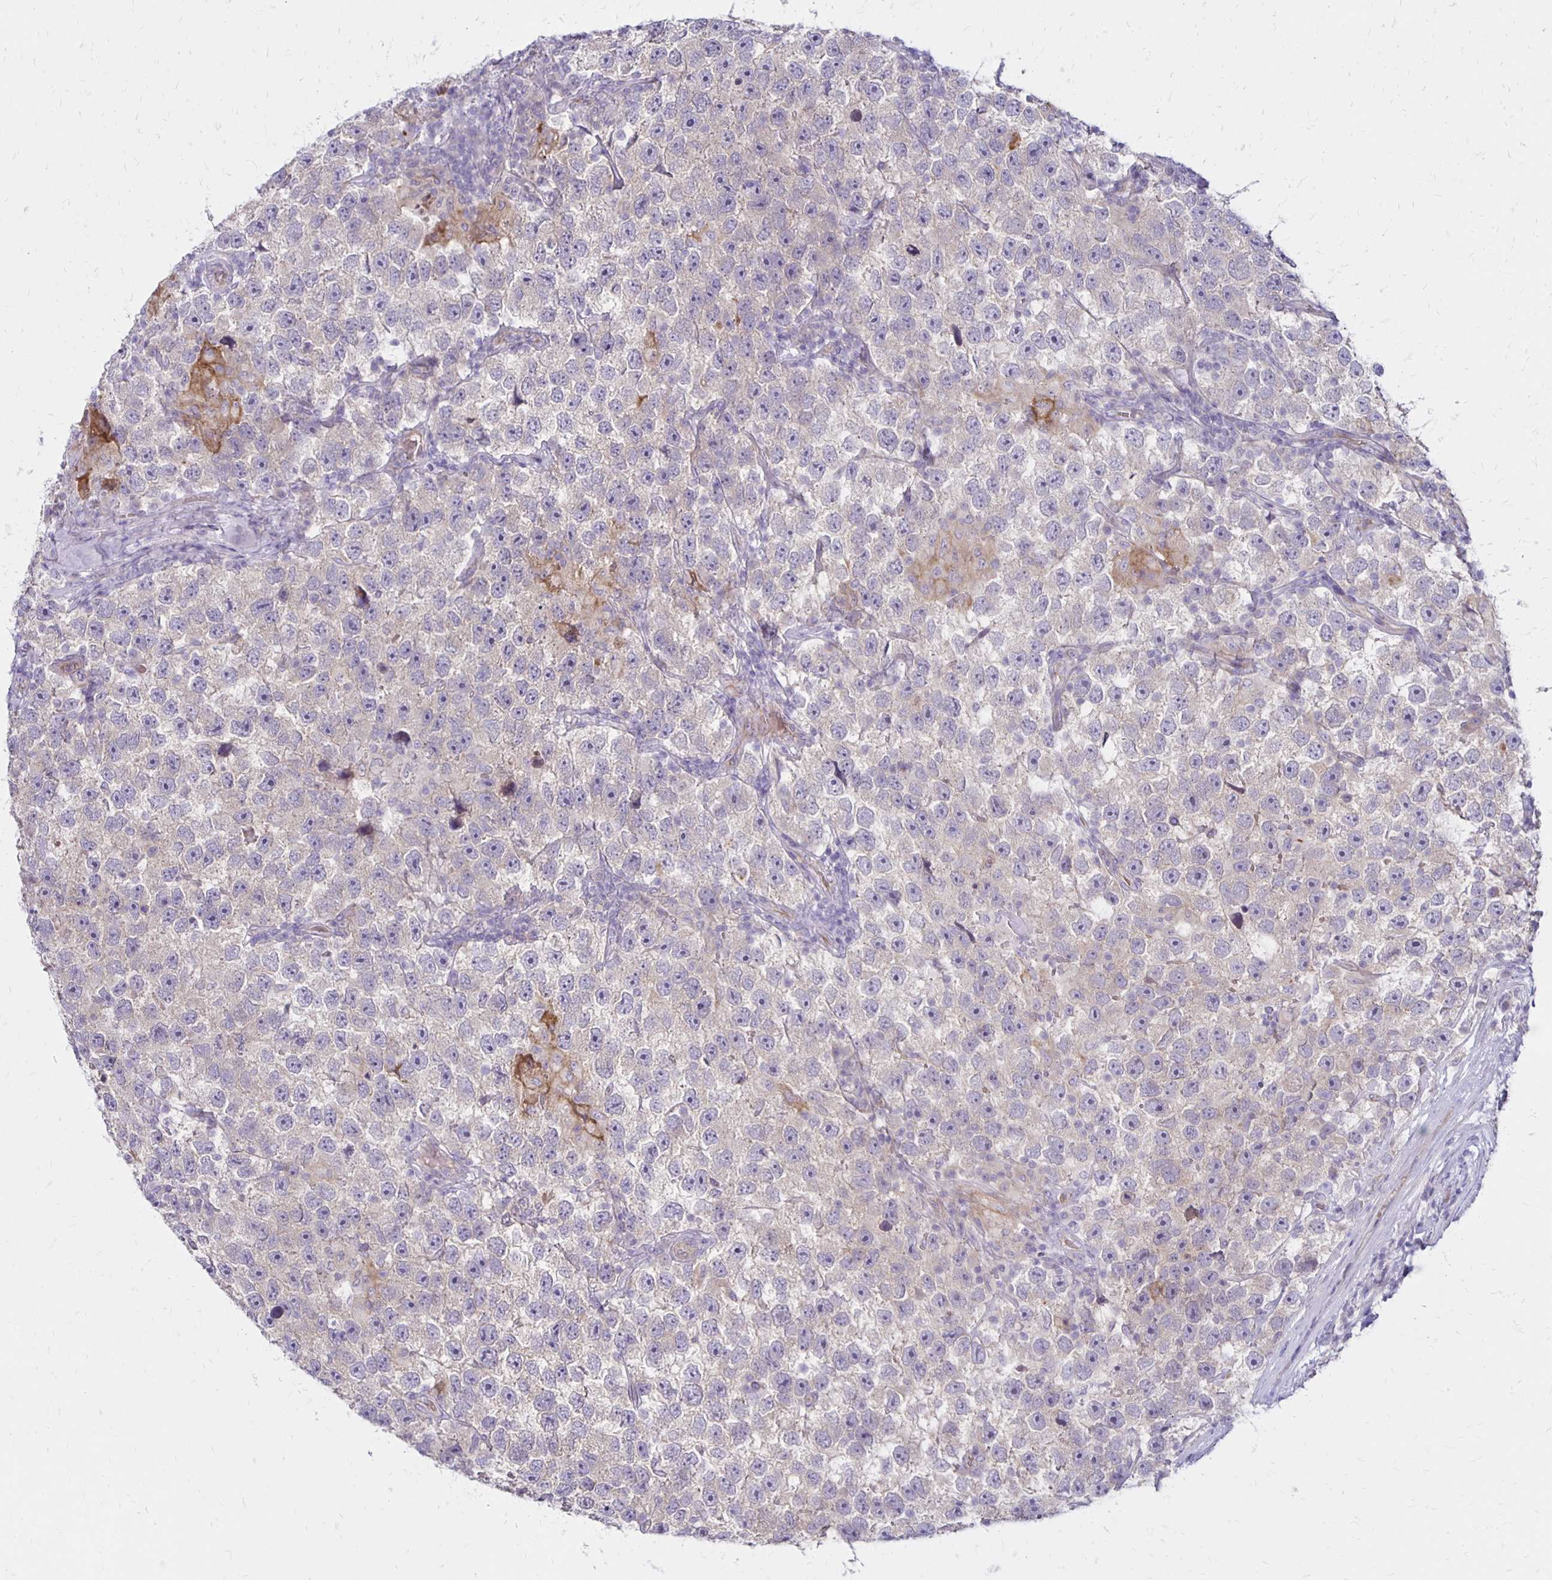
{"staining": {"intensity": "negative", "quantity": "none", "location": "none"}, "tissue": "testis cancer", "cell_type": "Tumor cells", "image_type": "cancer", "snomed": [{"axis": "morphology", "description": "Seminoma, NOS"}, {"axis": "topography", "description": "Testis"}], "caption": "This is an IHC histopathology image of testis seminoma. There is no positivity in tumor cells.", "gene": "KATNBL1", "patient": {"sex": "male", "age": 26}}